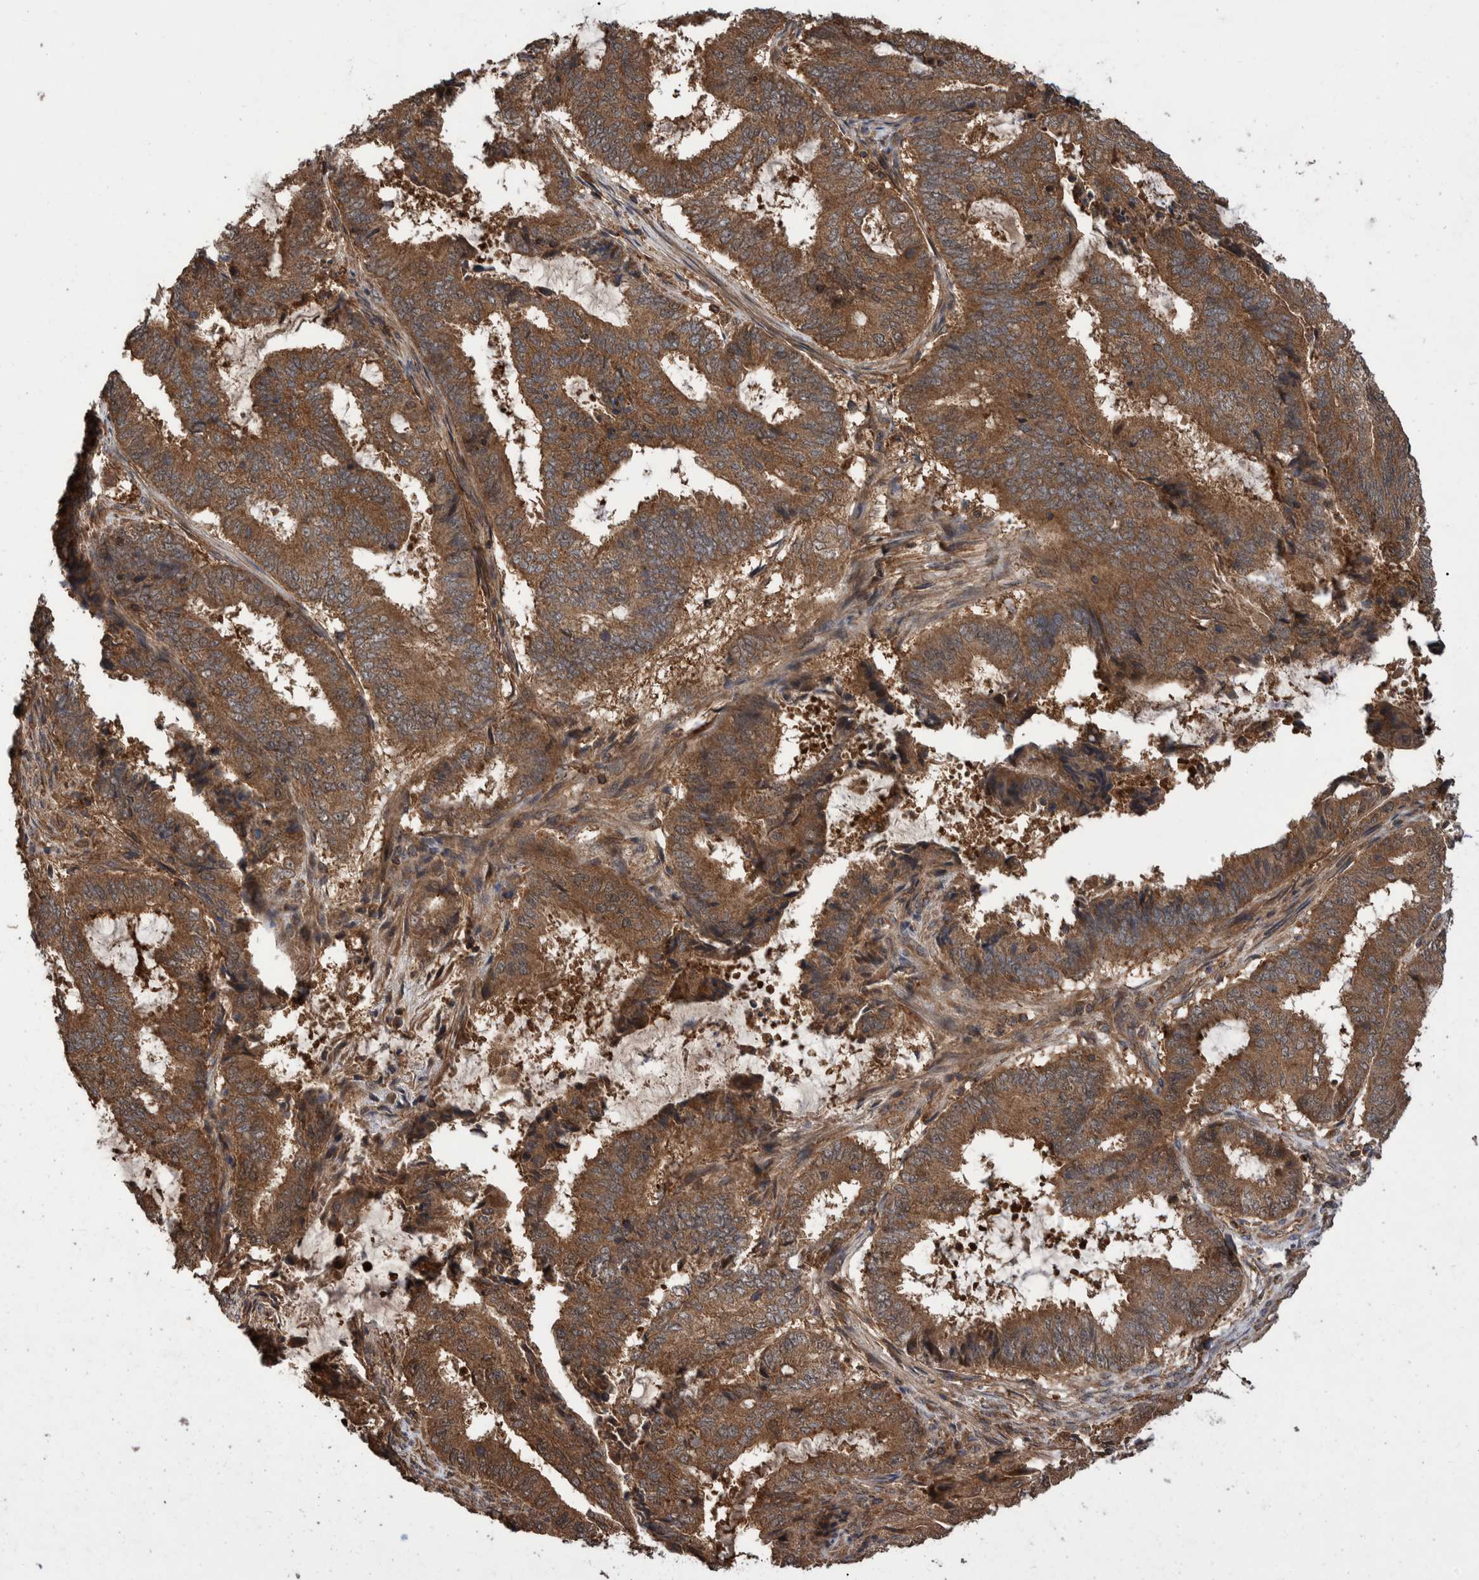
{"staining": {"intensity": "moderate", "quantity": ">75%", "location": "cytoplasmic/membranous"}, "tissue": "endometrial cancer", "cell_type": "Tumor cells", "image_type": "cancer", "snomed": [{"axis": "morphology", "description": "Adenocarcinoma, NOS"}, {"axis": "topography", "description": "Endometrium"}], "caption": "Immunohistochemical staining of human adenocarcinoma (endometrial) displays medium levels of moderate cytoplasmic/membranous staining in approximately >75% of tumor cells.", "gene": "VBP1", "patient": {"sex": "female", "age": 51}}